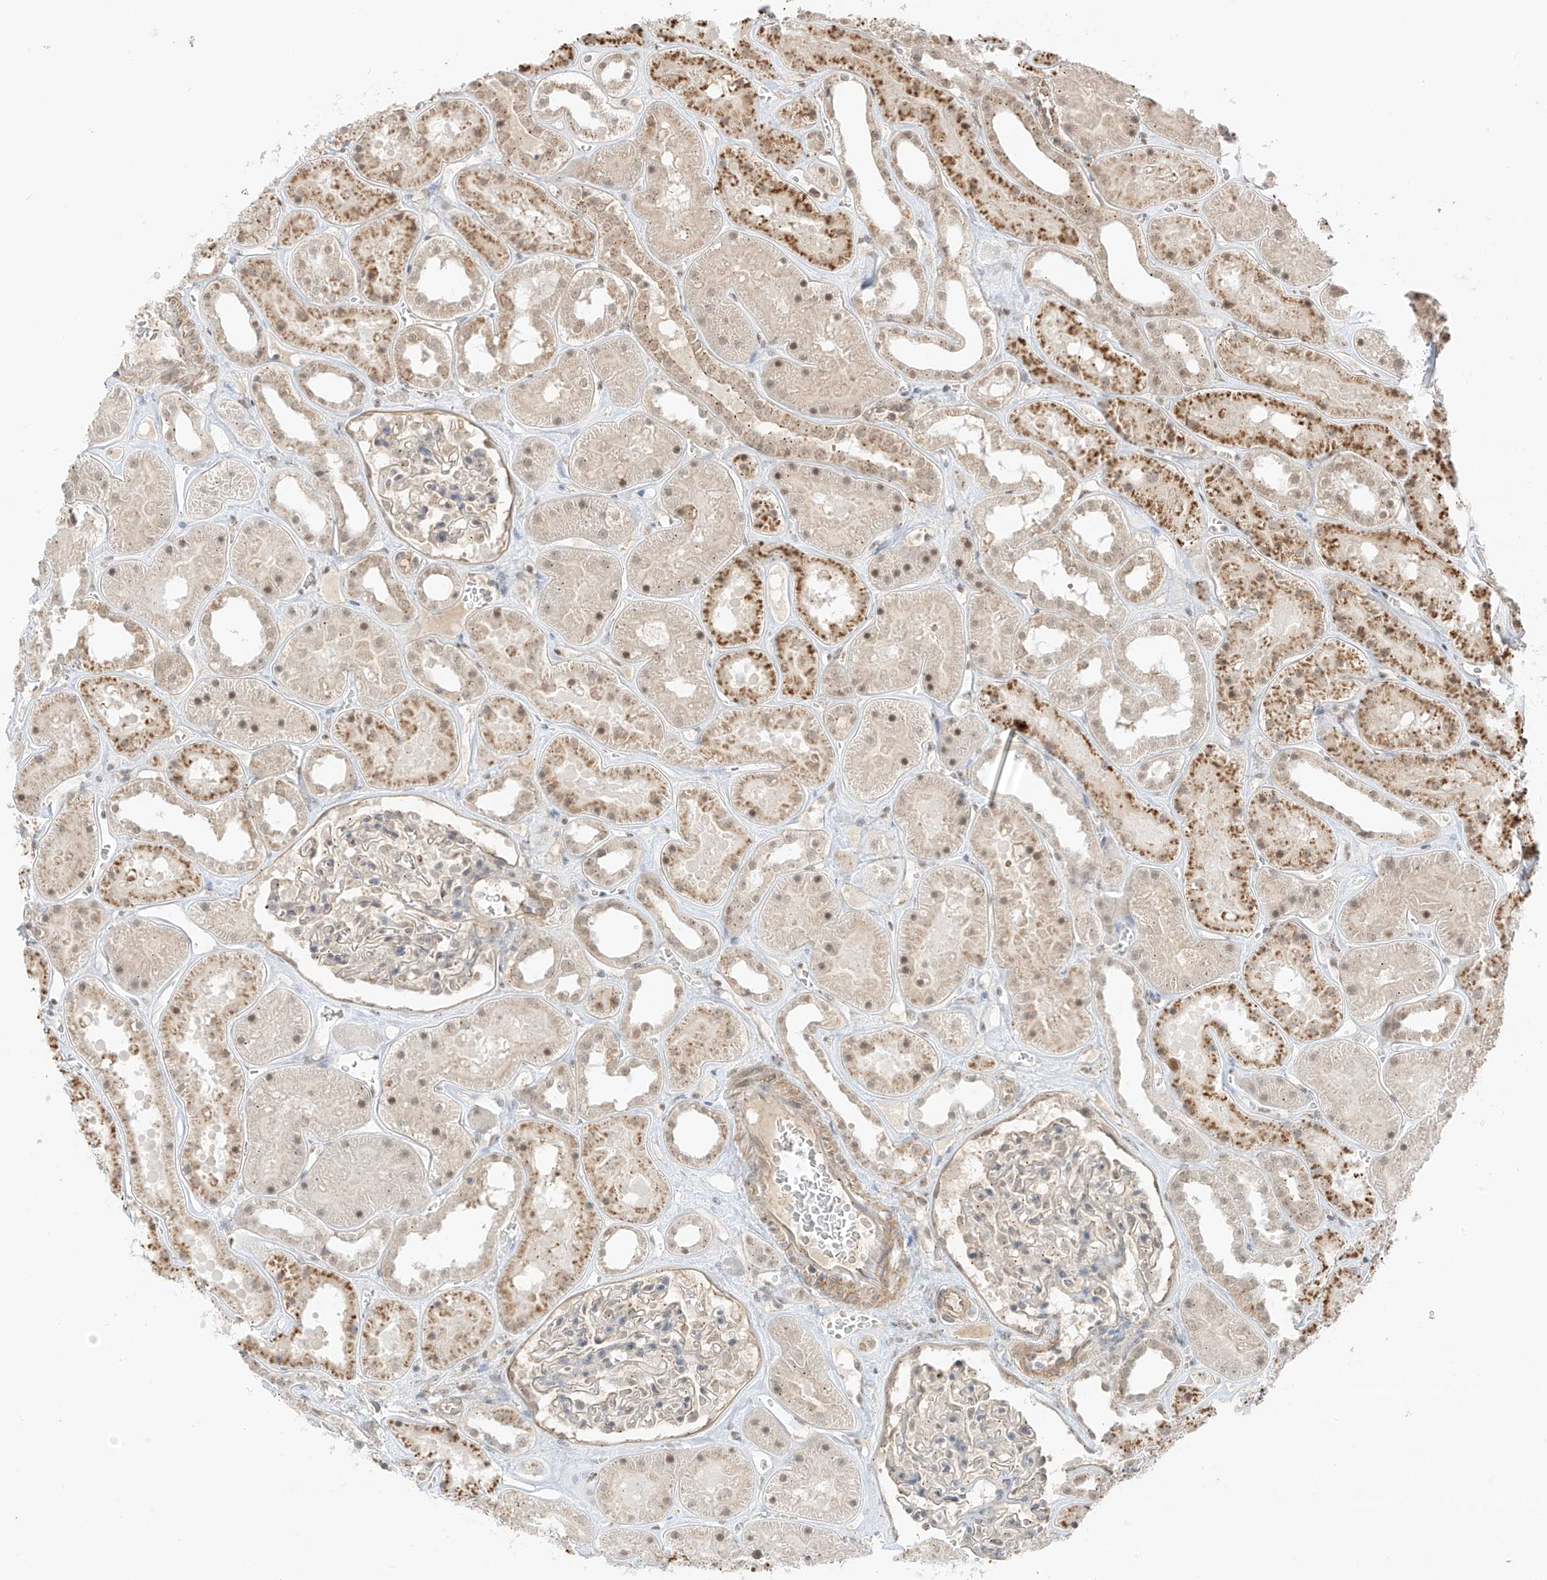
{"staining": {"intensity": "weak", "quantity": "<25%", "location": "cytoplasmic/membranous"}, "tissue": "kidney", "cell_type": "Cells in glomeruli", "image_type": "normal", "snomed": [{"axis": "morphology", "description": "Normal tissue, NOS"}, {"axis": "topography", "description": "Kidney"}], "caption": "Photomicrograph shows no significant protein expression in cells in glomeruli of benign kidney.", "gene": "N4BP3", "patient": {"sex": "female", "age": 41}}